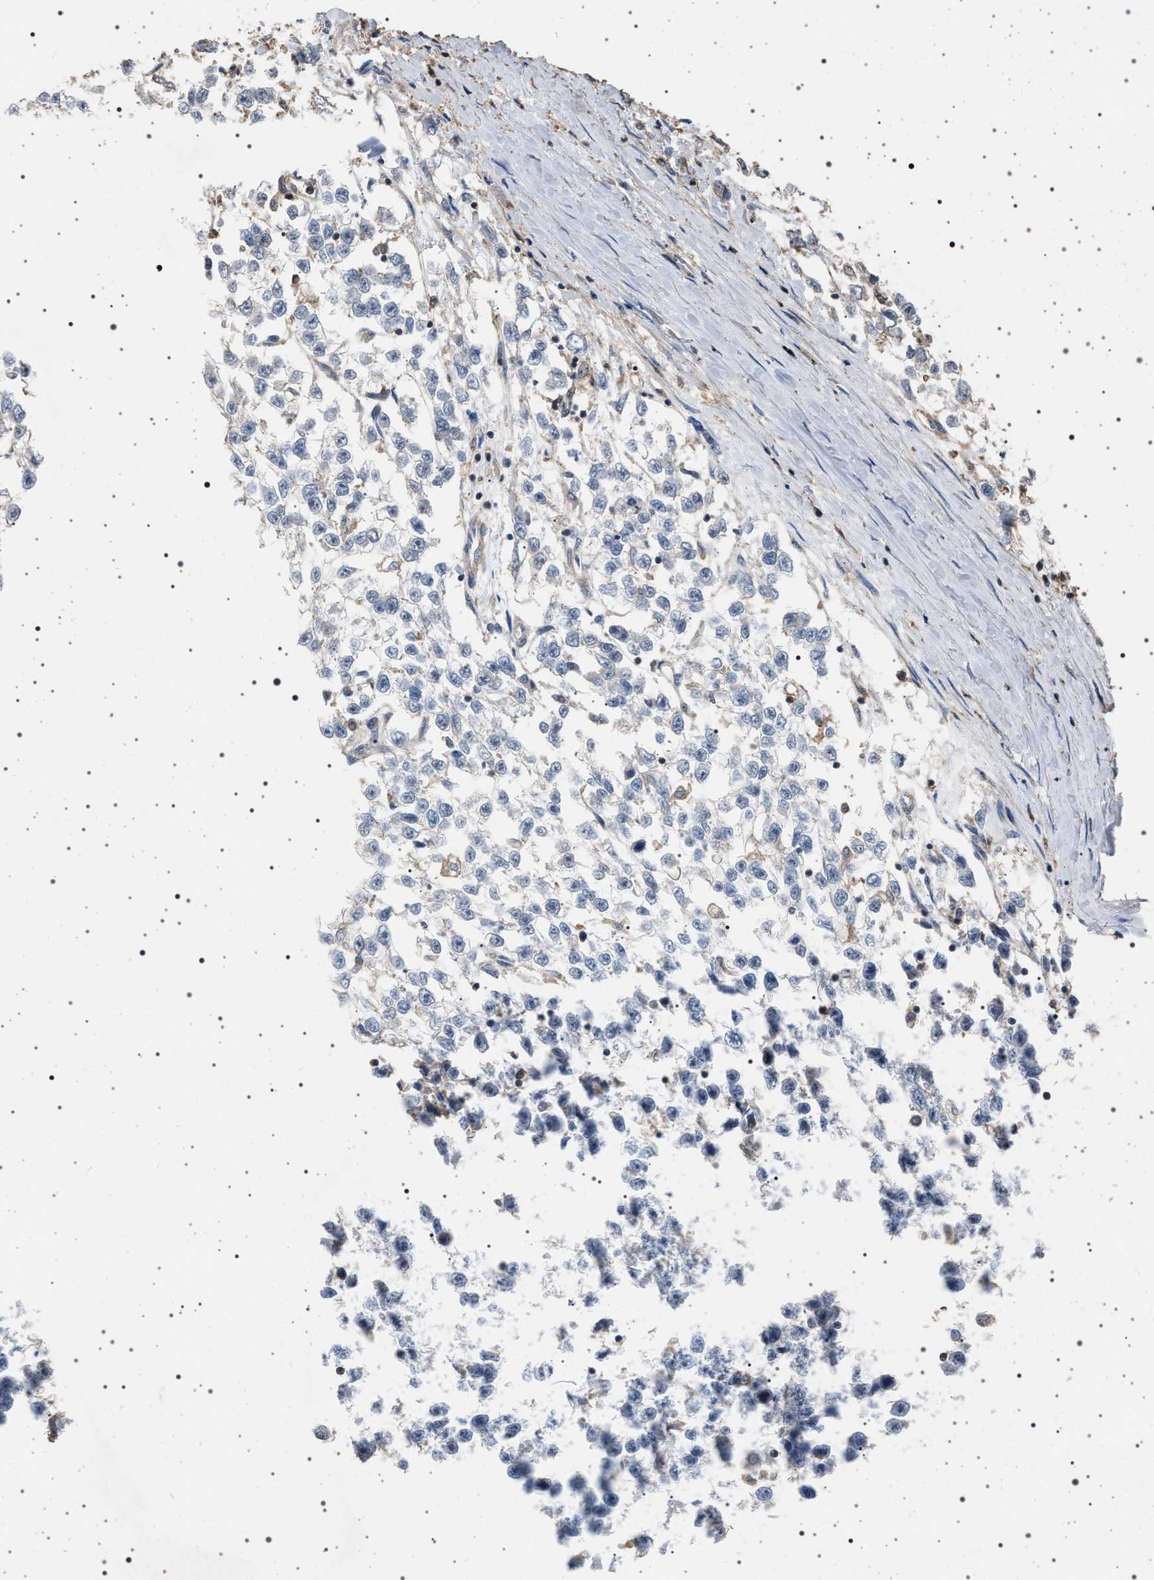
{"staining": {"intensity": "negative", "quantity": "none", "location": "none"}, "tissue": "testis cancer", "cell_type": "Tumor cells", "image_type": "cancer", "snomed": [{"axis": "morphology", "description": "Seminoma, NOS"}, {"axis": "morphology", "description": "Carcinoma, Embryonal, NOS"}, {"axis": "topography", "description": "Testis"}], "caption": "A histopathology image of testis cancer (seminoma) stained for a protein exhibits no brown staining in tumor cells.", "gene": "SMAP2", "patient": {"sex": "male", "age": 51}}